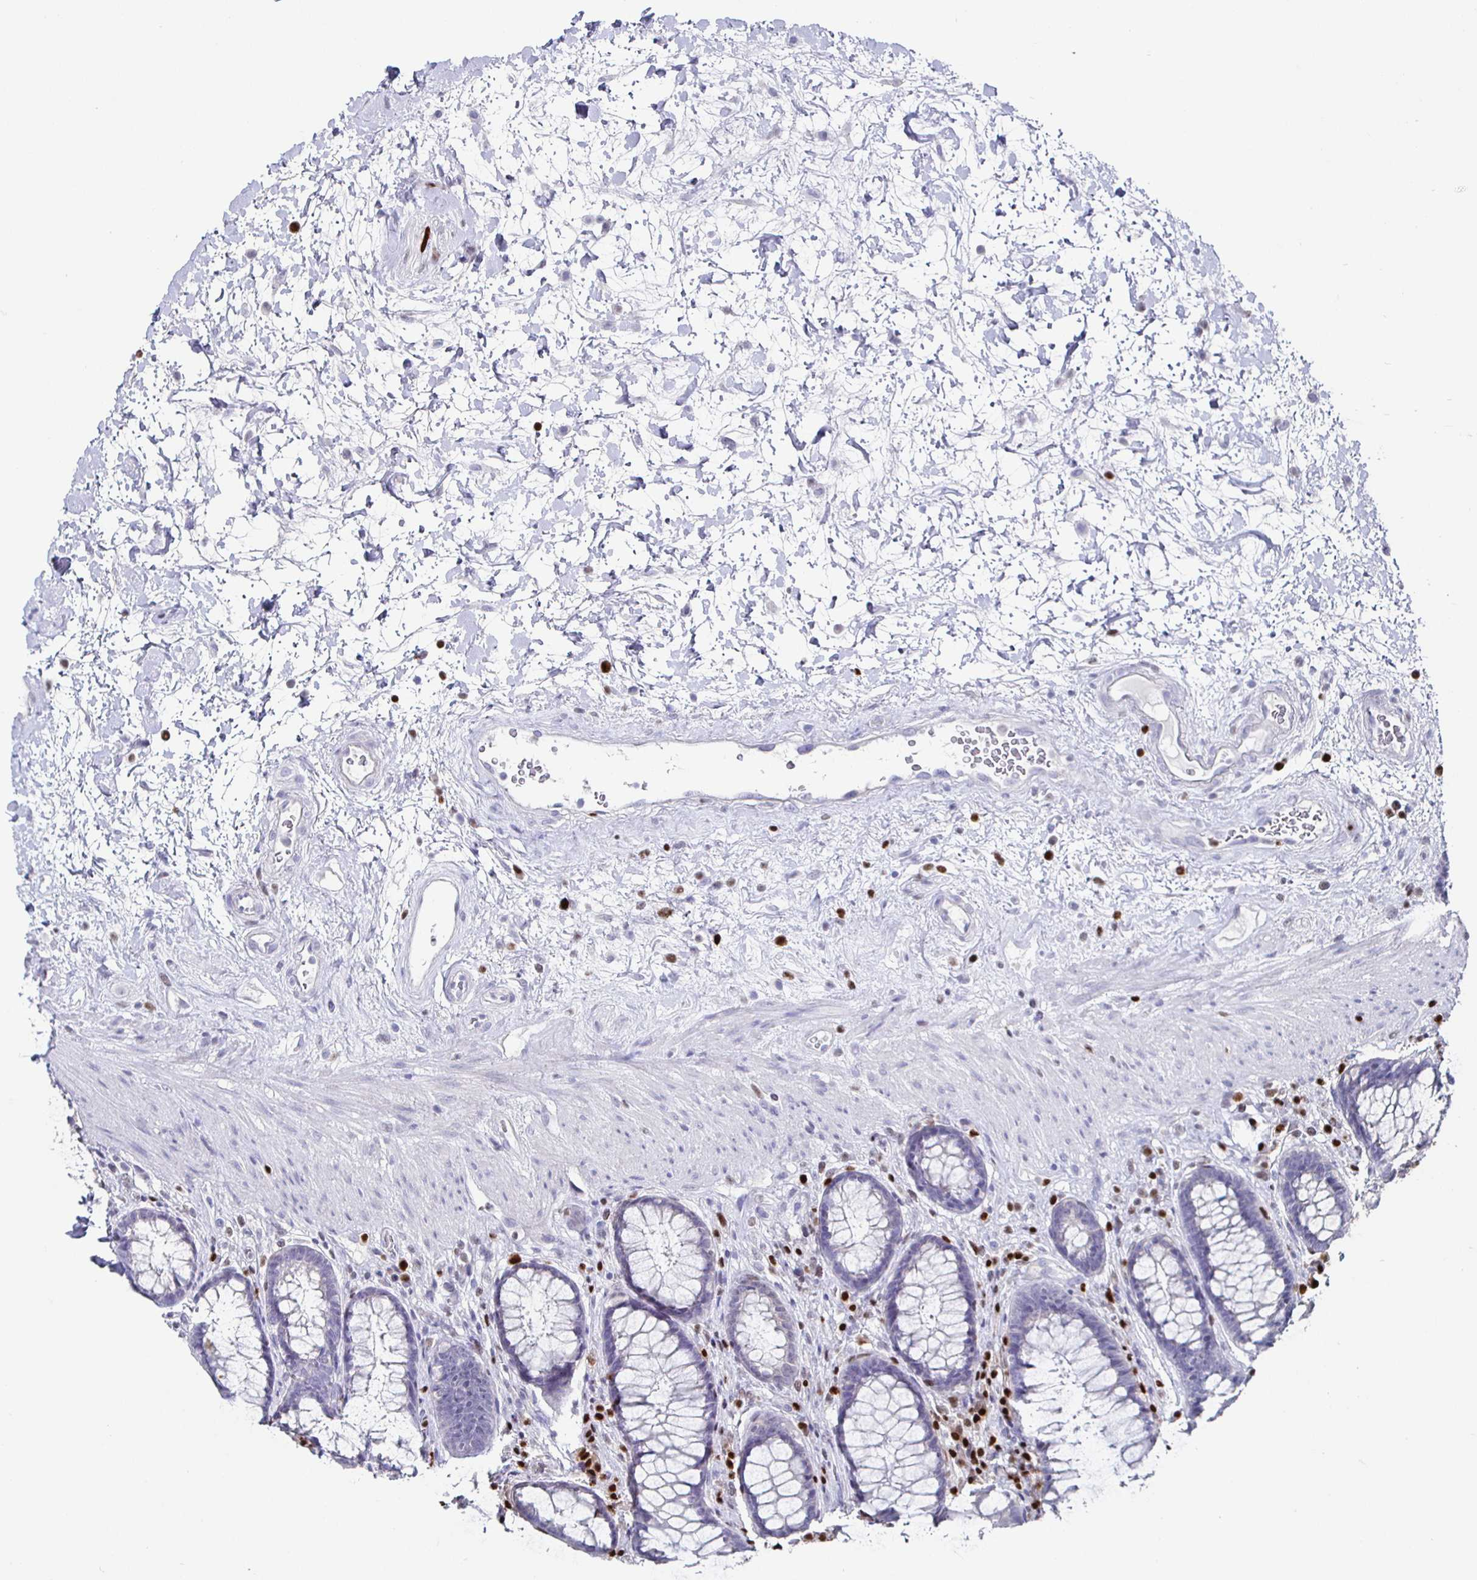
{"staining": {"intensity": "negative", "quantity": "none", "location": "none"}, "tissue": "rectum", "cell_type": "Glandular cells", "image_type": "normal", "snomed": [{"axis": "morphology", "description": "Normal tissue, NOS"}, {"axis": "topography", "description": "Rectum"}], "caption": "Rectum stained for a protein using IHC exhibits no positivity glandular cells.", "gene": "RUNX2", "patient": {"sex": "male", "age": 72}}